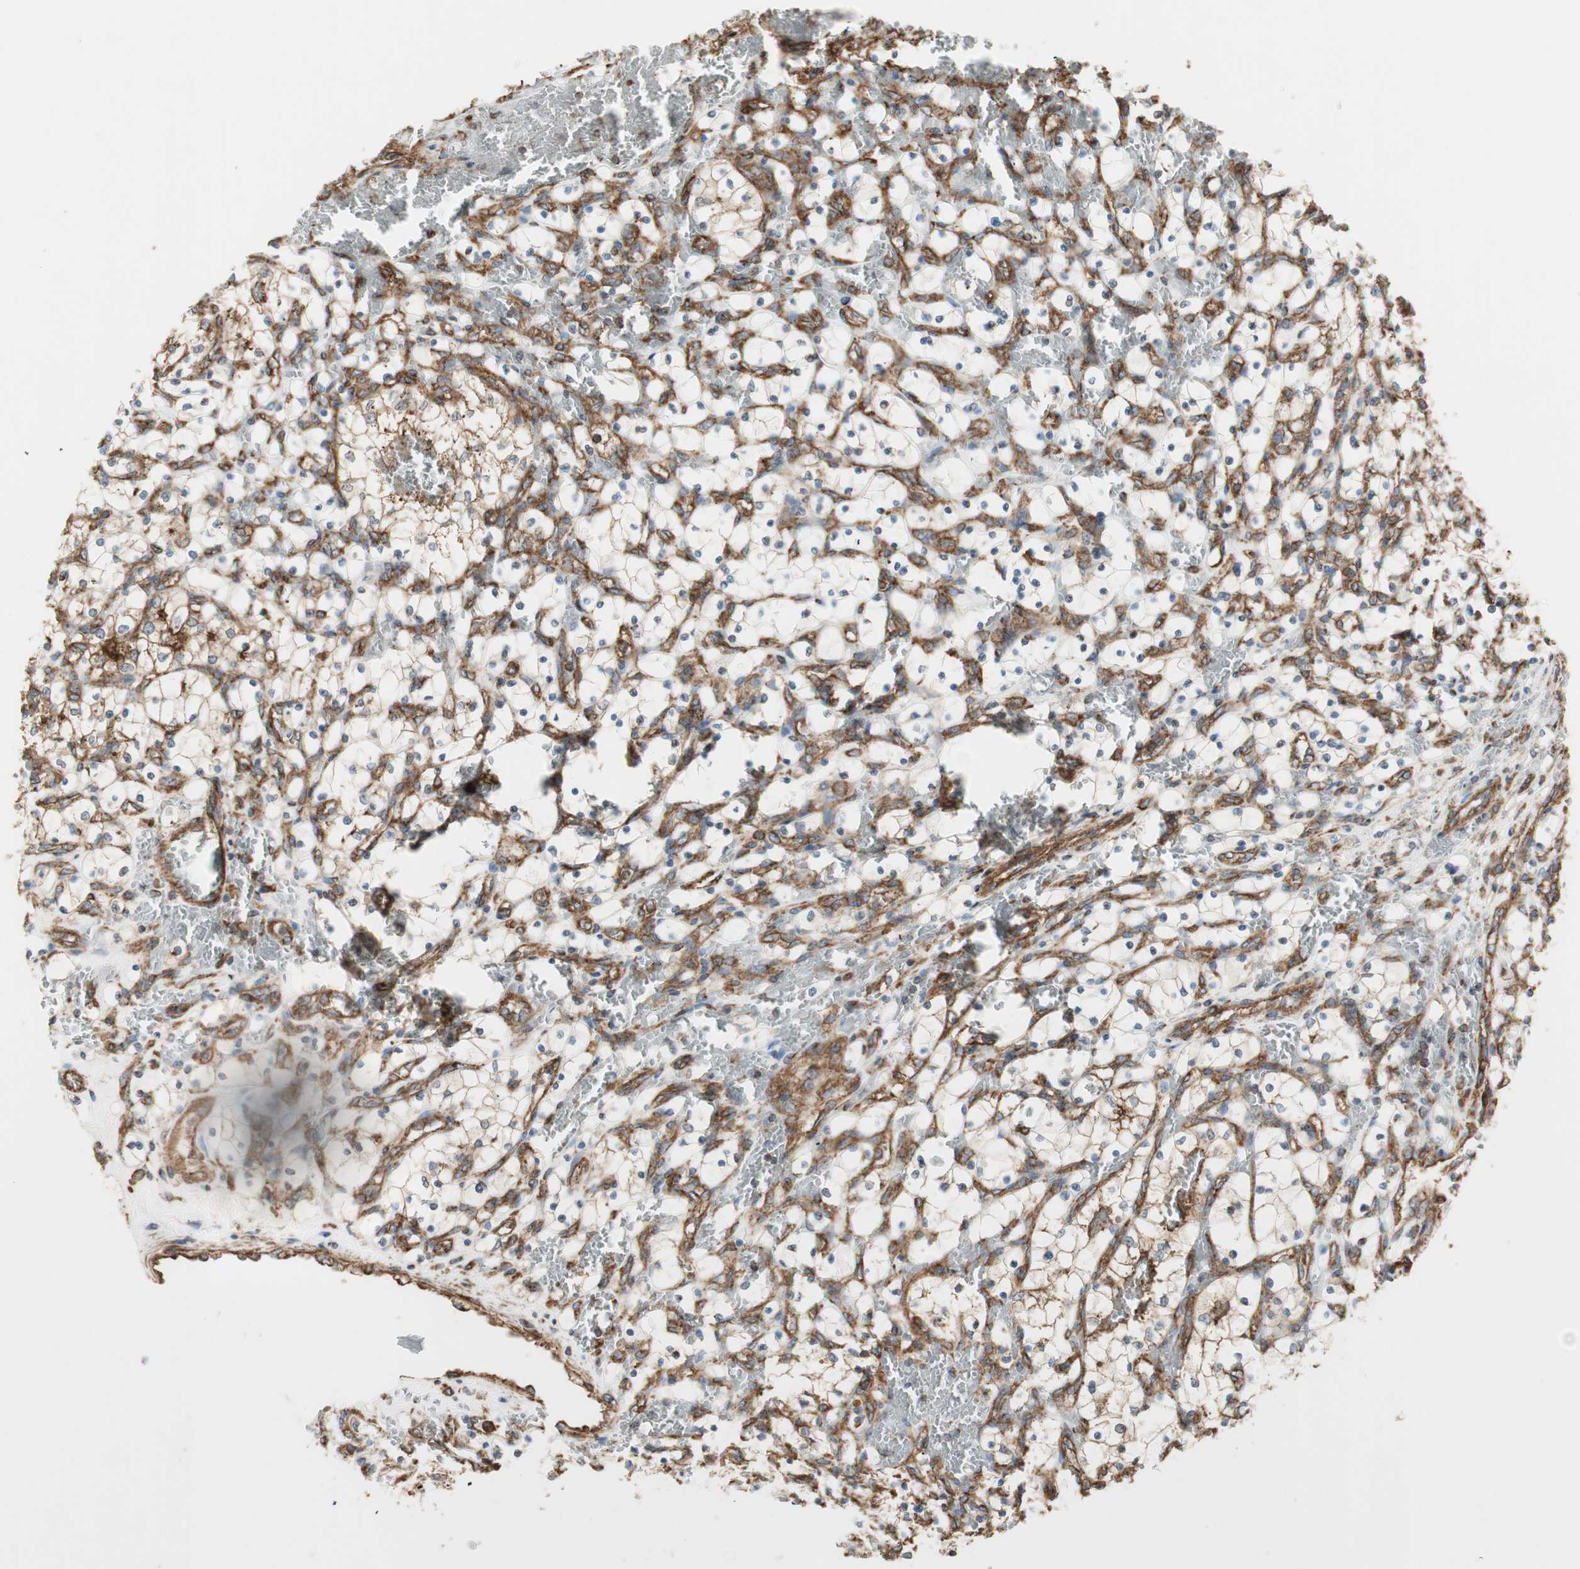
{"staining": {"intensity": "moderate", "quantity": "25%-75%", "location": "cytoplasmic/membranous"}, "tissue": "renal cancer", "cell_type": "Tumor cells", "image_type": "cancer", "snomed": [{"axis": "morphology", "description": "Adenocarcinoma, NOS"}, {"axis": "topography", "description": "Kidney"}], "caption": "Immunohistochemistry (IHC) image of human renal cancer stained for a protein (brown), which displays medium levels of moderate cytoplasmic/membranous positivity in about 25%-75% of tumor cells.", "gene": "H6PD", "patient": {"sex": "female", "age": 69}}